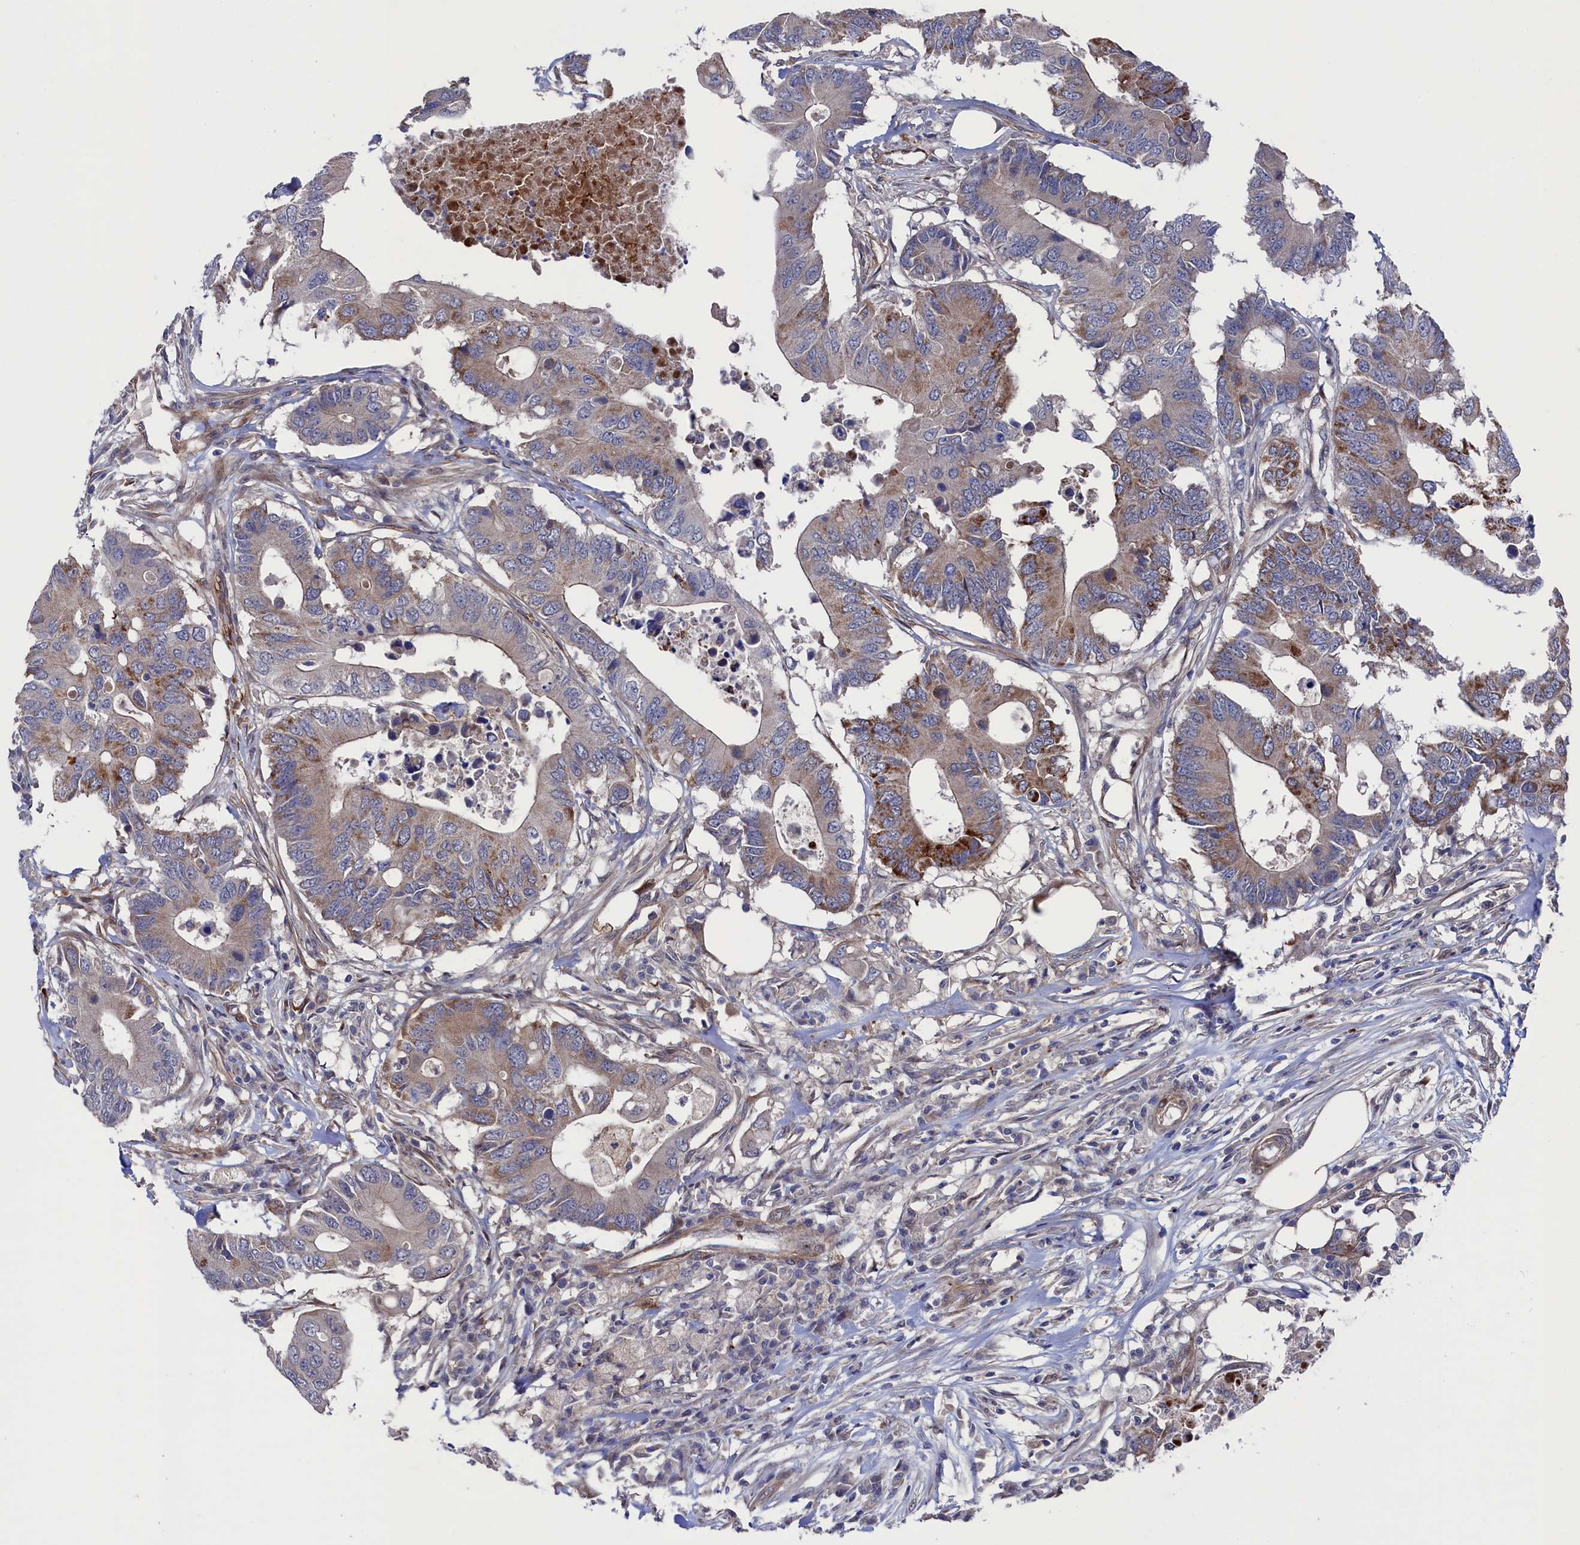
{"staining": {"intensity": "moderate", "quantity": "<25%", "location": "cytoplasmic/membranous"}, "tissue": "colorectal cancer", "cell_type": "Tumor cells", "image_type": "cancer", "snomed": [{"axis": "morphology", "description": "Adenocarcinoma, NOS"}, {"axis": "topography", "description": "Colon"}], "caption": "Moderate cytoplasmic/membranous protein positivity is present in about <25% of tumor cells in colorectal cancer (adenocarcinoma).", "gene": "ZNF891", "patient": {"sex": "male", "age": 71}}